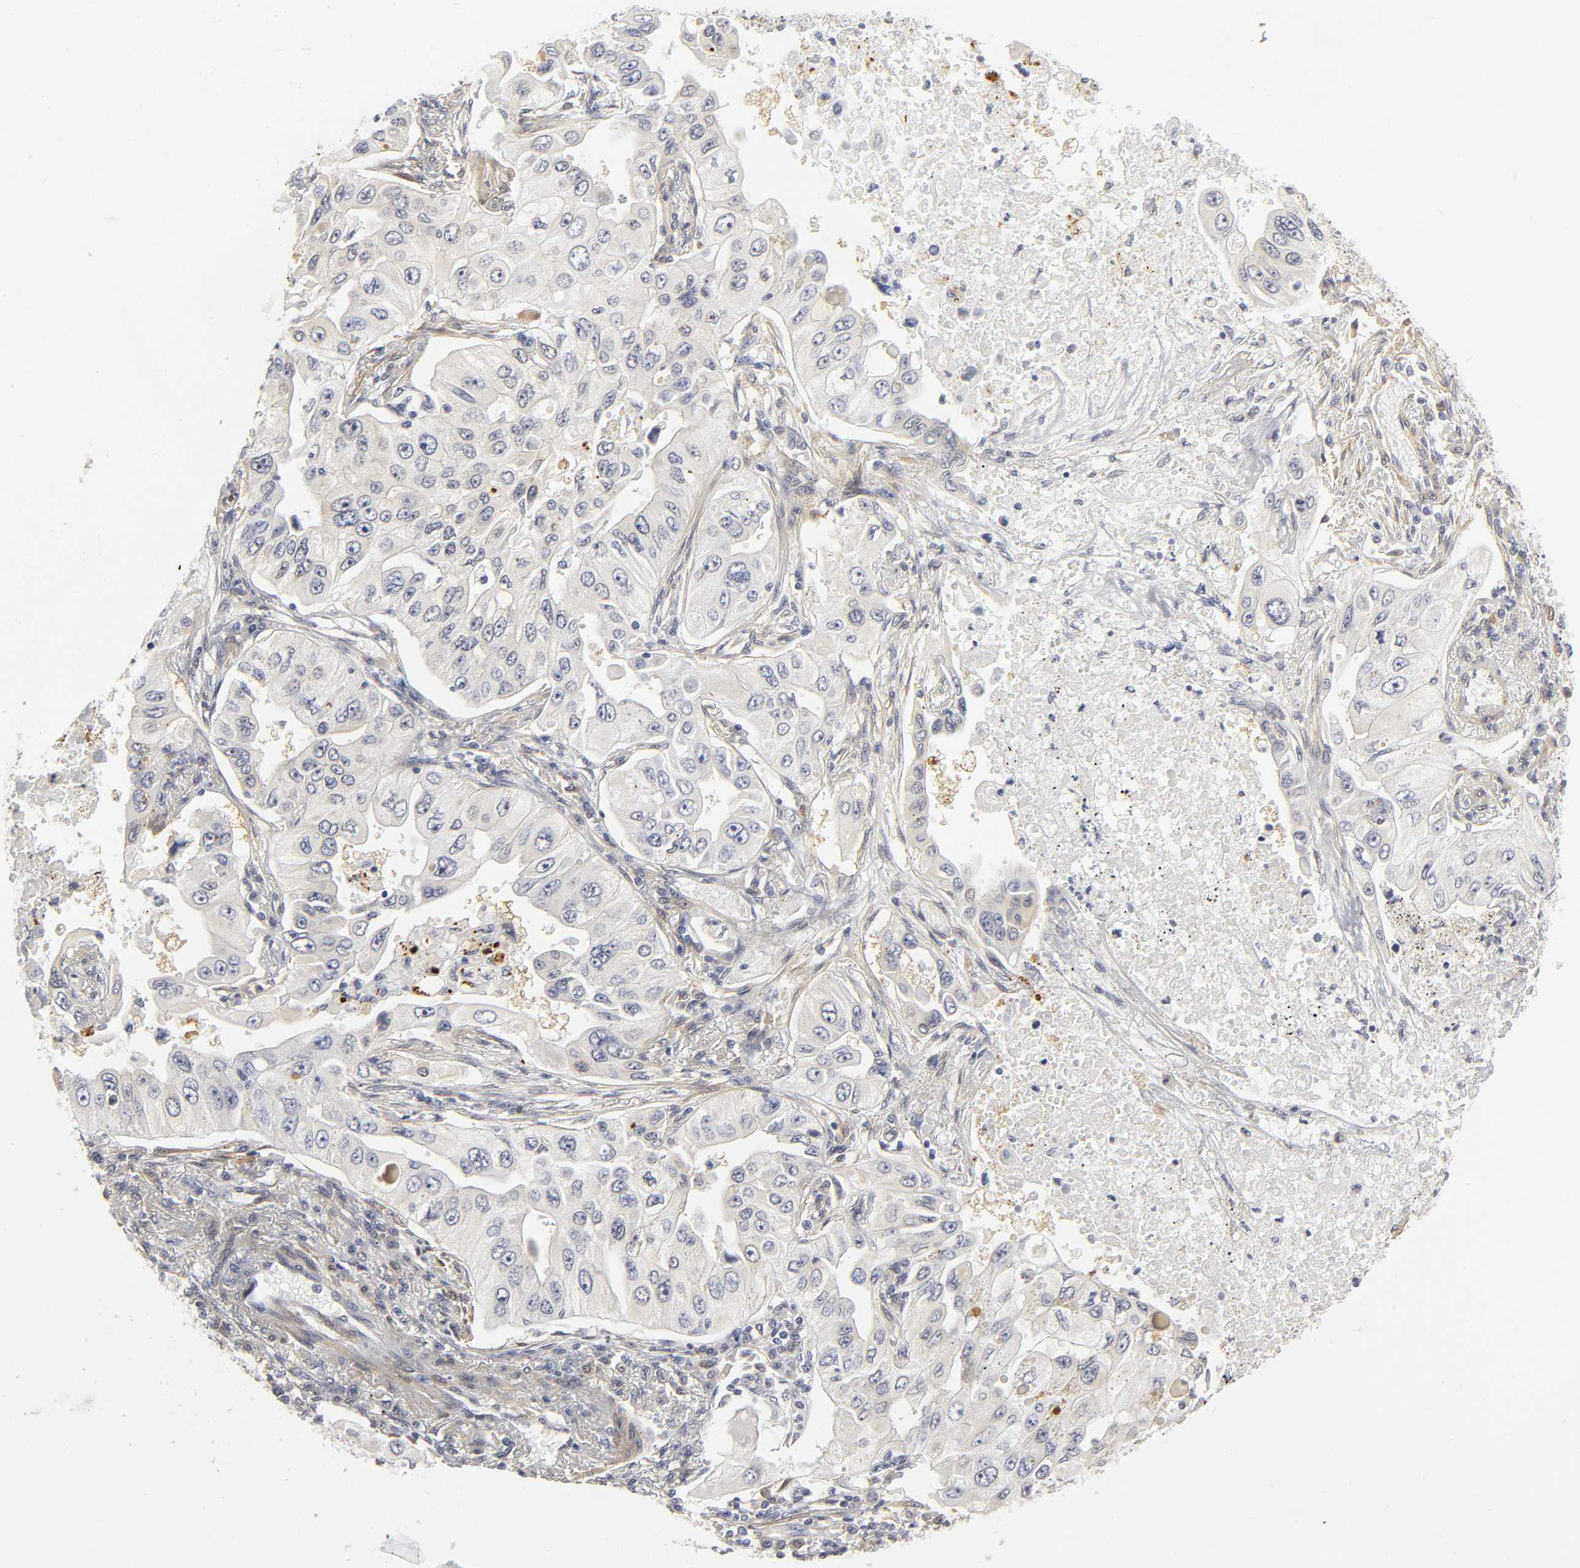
{"staining": {"intensity": "weak", "quantity": "<25%", "location": "cytoplasmic/membranous,nuclear"}, "tissue": "lung cancer", "cell_type": "Tumor cells", "image_type": "cancer", "snomed": [{"axis": "morphology", "description": "Adenocarcinoma, NOS"}, {"axis": "topography", "description": "Lung"}], "caption": "Tumor cells are negative for brown protein staining in lung cancer.", "gene": "PDLIM3", "patient": {"sex": "male", "age": 84}}